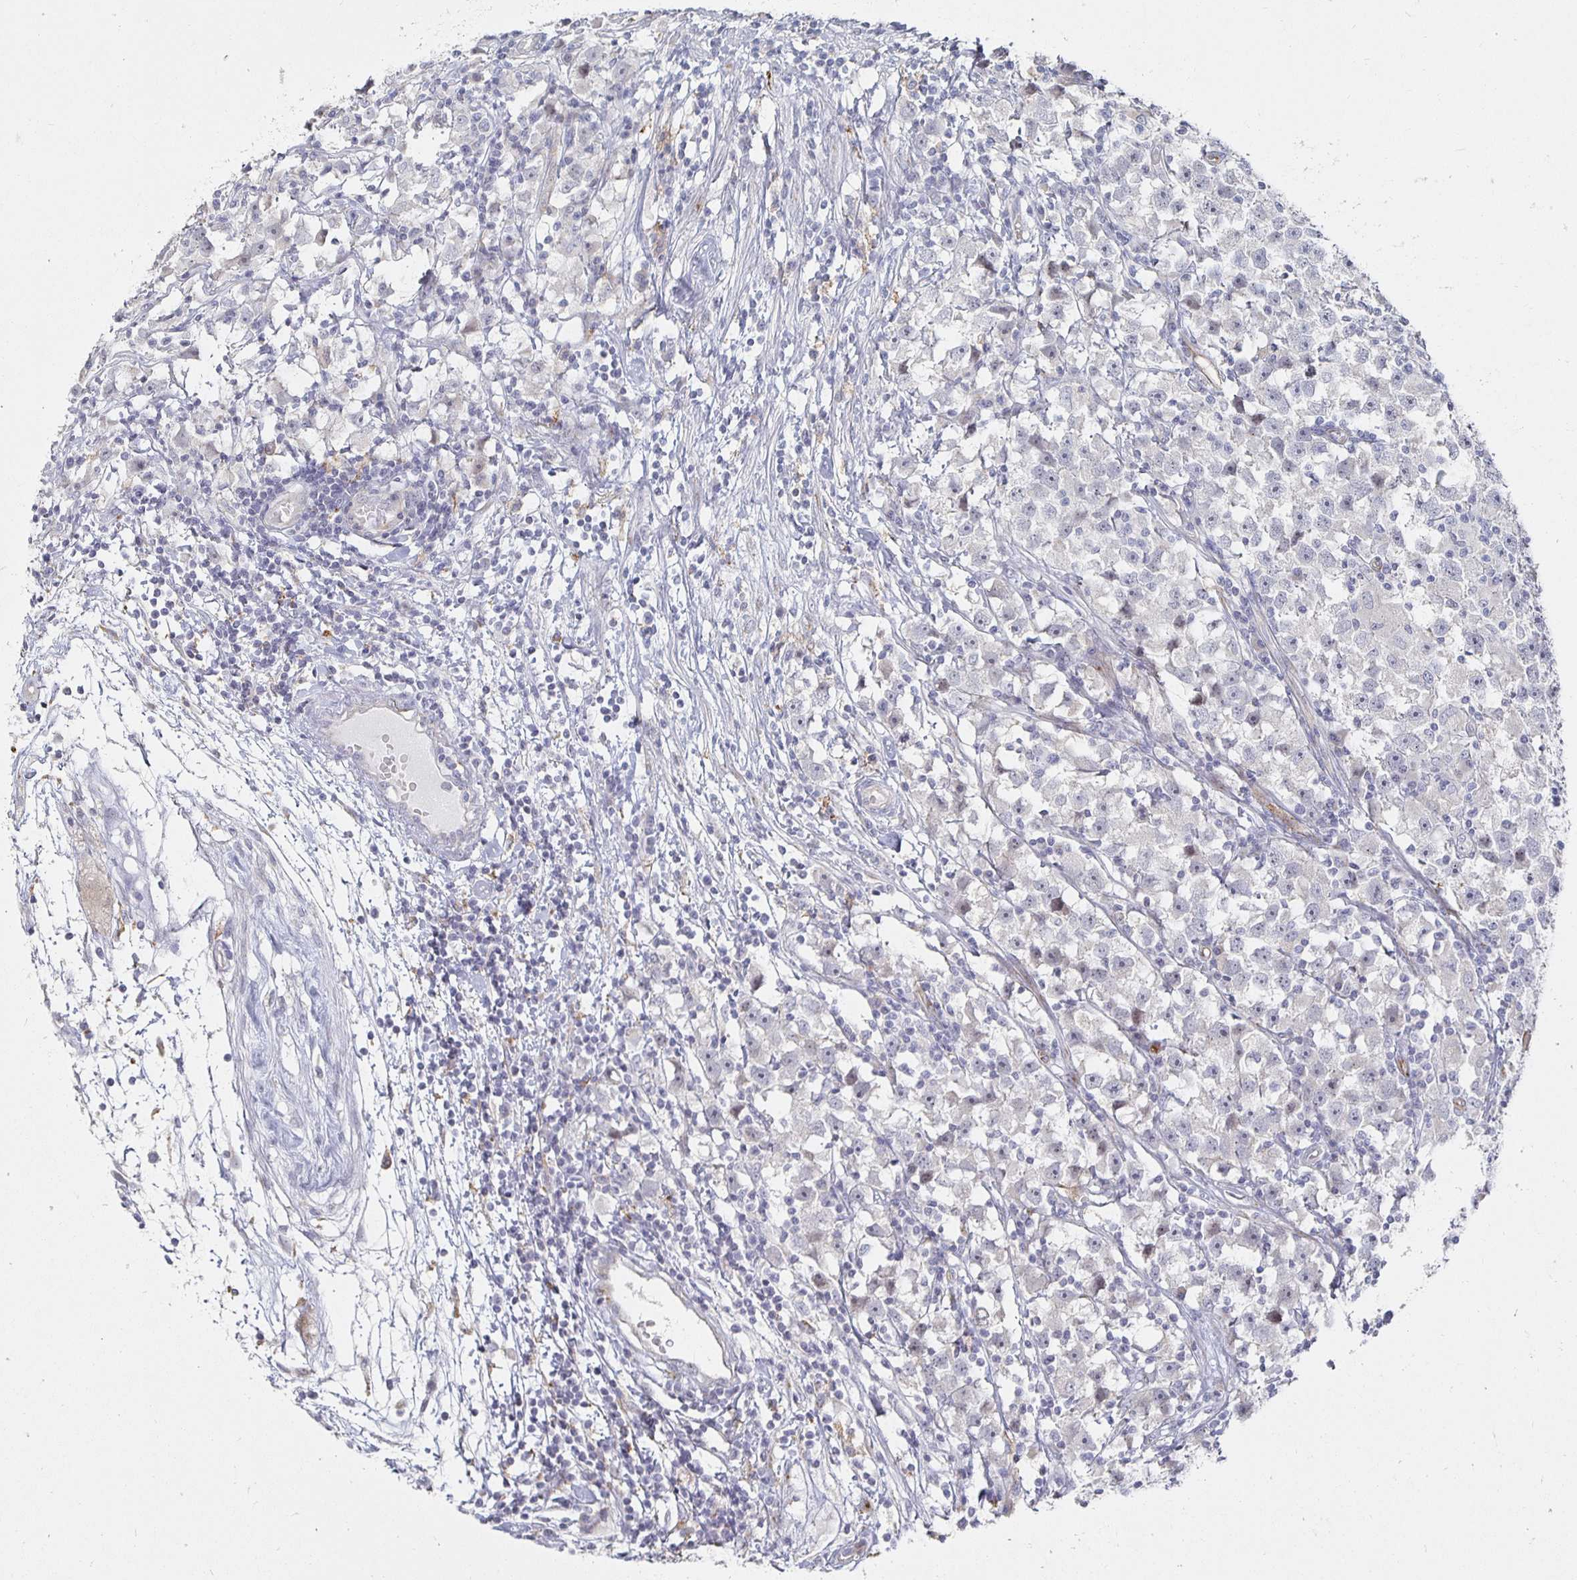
{"staining": {"intensity": "negative", "quantity": "none", "location": "none"}, "tissue": "testis cancer", "cell_type": "Tumor cells", "image_type": "cancer", "snomed": [{"axis": "morphology", "description": "Seminoma, NOS"}, {"axis": "topography", "description": "Testis"}], "caption": "This is an immunohistochemistry micrograph of testis cancer. There is no staining in tumor cells.", "gene": "S100G", "patient": {"sex": "male", "age": 33}}